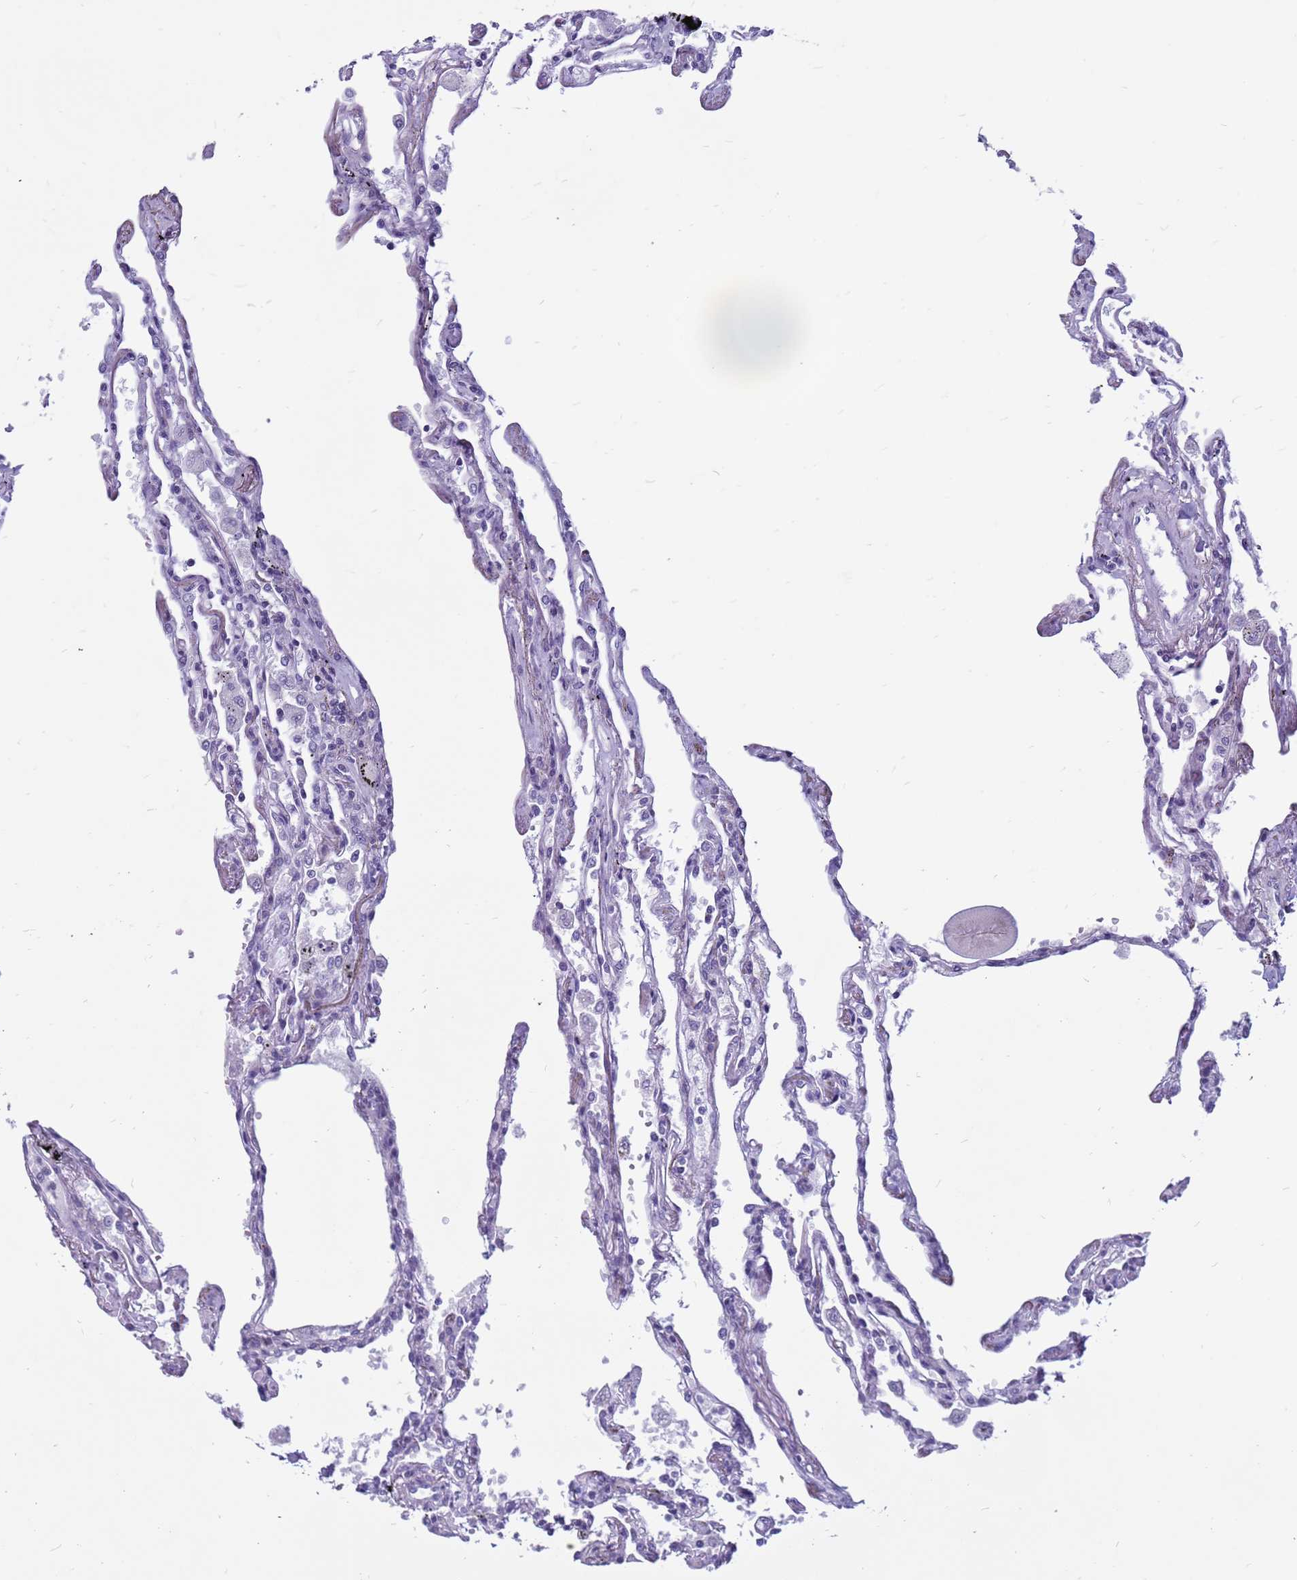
{"staining": {"intensity": "negative", "quantity": "none", "location": "none"}, "tissue": "lung", "cell_type": "Alveolar cells", "image_type": "normal", "snomed": [{"axis": "morphology", "description": "Normal tissue, NOS"}, {"axis": "topography", "description": "Lung"}], "caption": "A micrograph of human lung is negative for staining in alveolar cells. The staining was performed using DAB (3,3'-diaminobenzidine) to visualize the protein expression in brown, while the nuclei were stained in blue with hematoxylin (Magnification: 20x).", "gene": "CDK2AP2", "patient": {"sex": "female", "age": 67}}